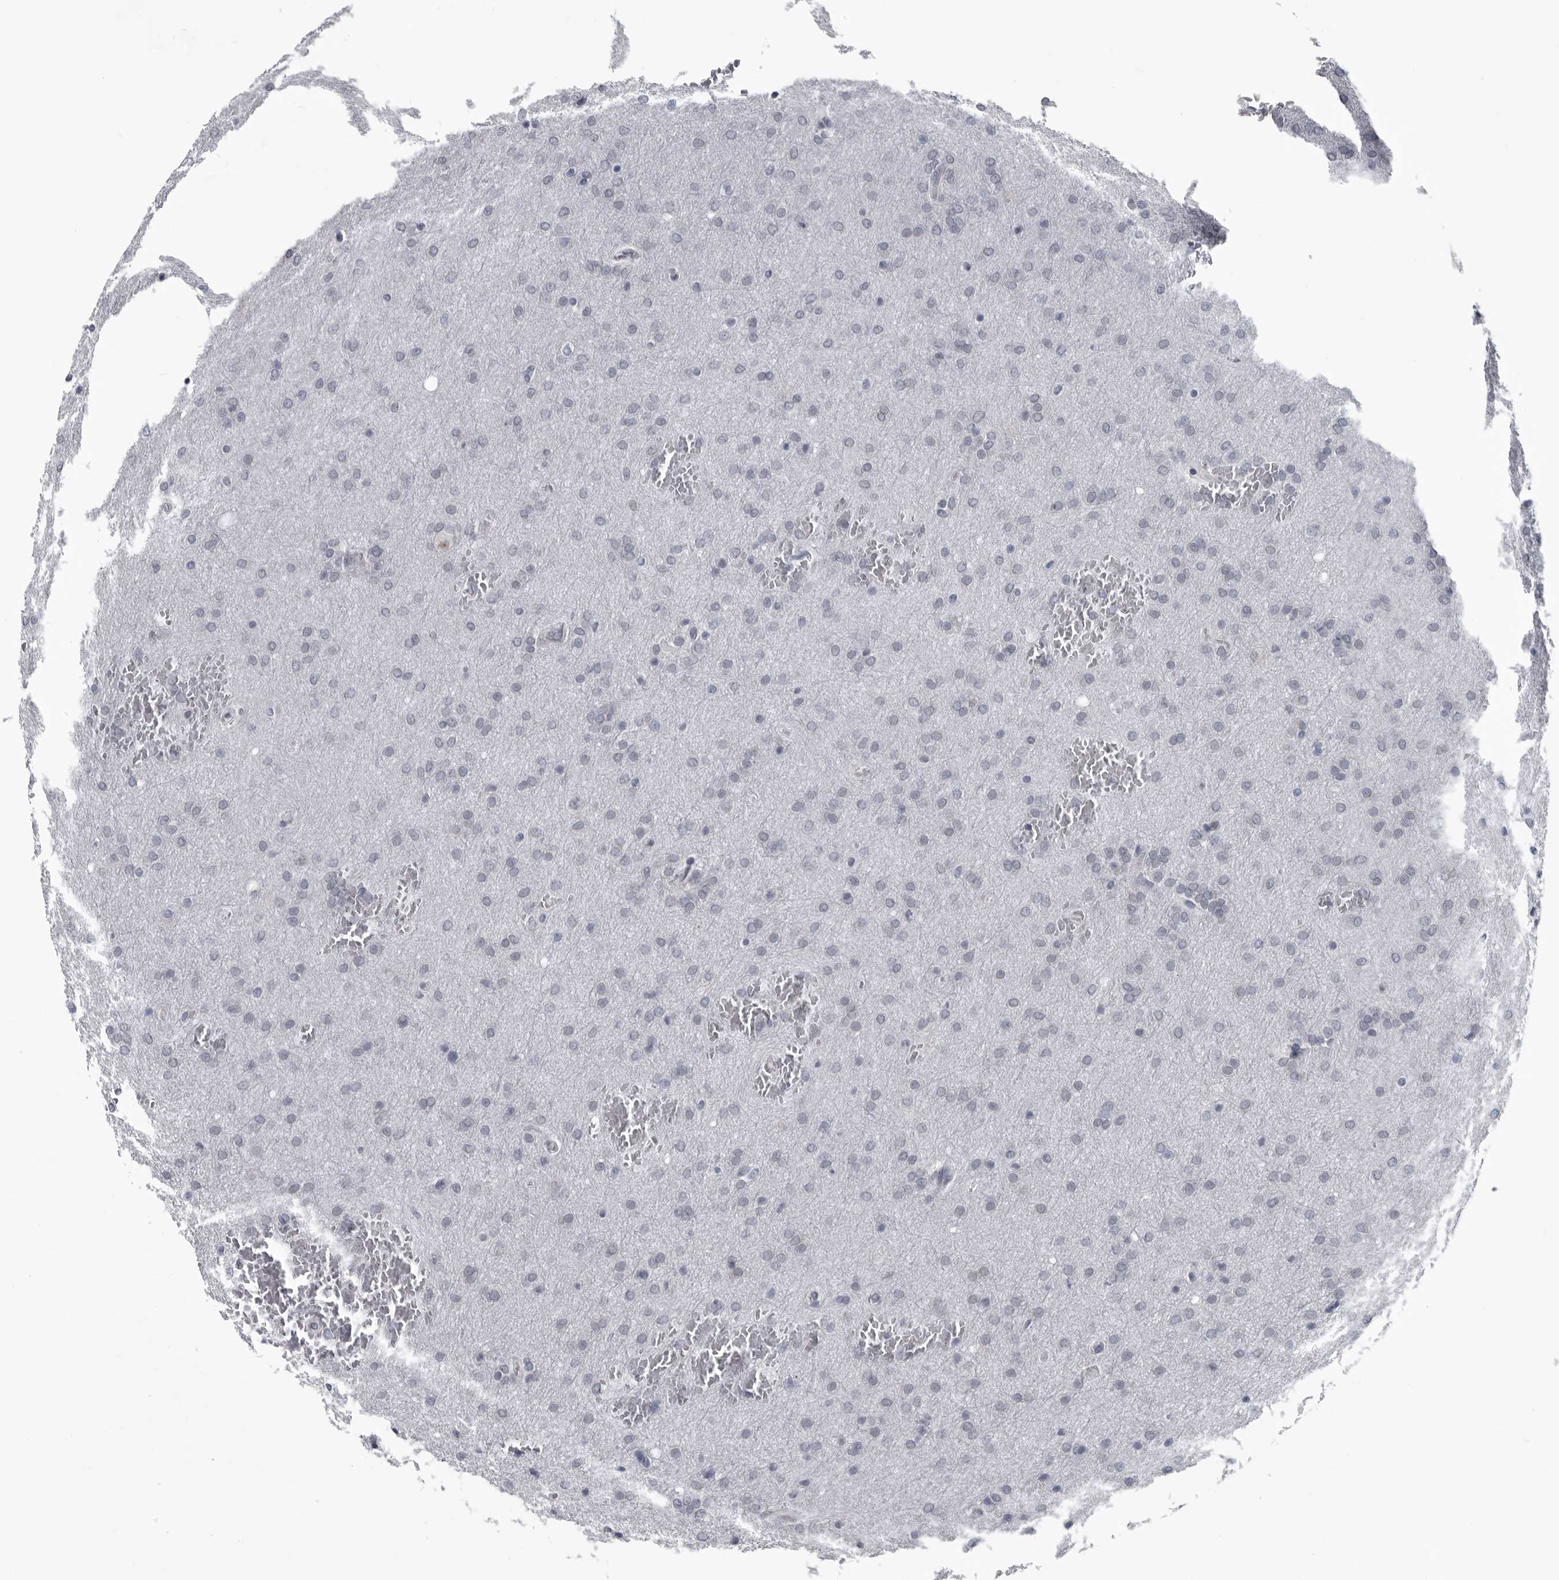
{"staining": {"intensity": "negative", "quantity": "none", "location": "none"}, "tissue": "glioma", "cell_type": "Tumor cells", "image_type": "cancer", "snomed": [{"axis": "morphology", "description": "Glioma, malignant, Low grade"}, {"axis": "topography", "description": "Brain"}], "caption": "Glioma was stained to show a protein in brown. There is no significant staining in tumor cells. The staining was performed using DAB to visualize the protein expression in brown, while the nuclei were stained in blue with hematoxylin (Magnification: 20x).", "gene": "MYOC", "patient": {"sex": "female", "age": 37}}